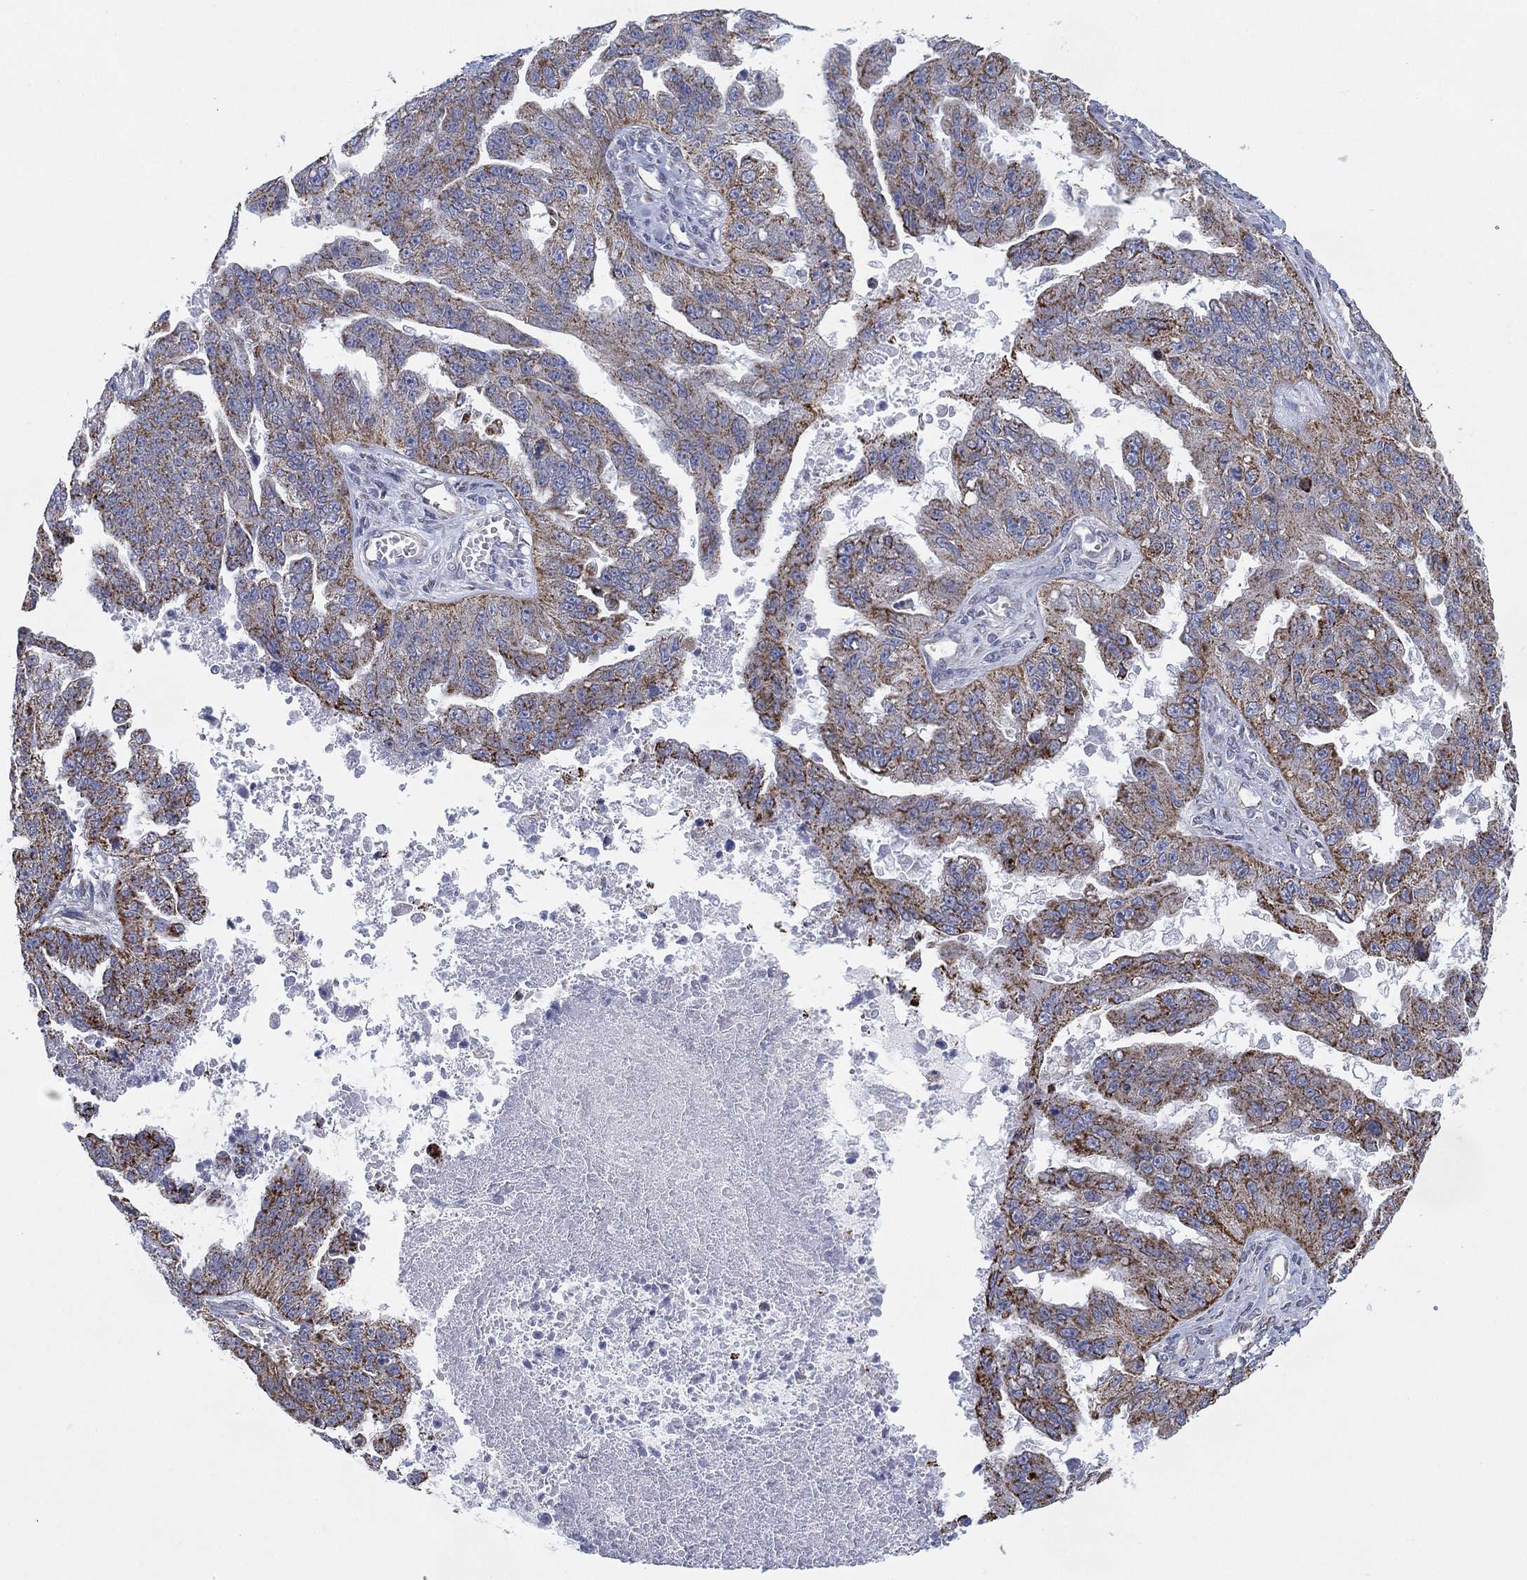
{"staining": {"intensity": "strong", "quantity": "<25%", "location": "cytoplasmic/membranous"}, "tissue": "ovarian cancer", "cell_type": "Tumor cells", "image_type": "cancer", "snomed": [{"axis": "morphology", "description": "Cystadenocarcinoma, serous, NOS"}, {"axis": "topography", "description": "Ovary"}], "caption": "Immunohistochemical staining of ovarian serous cystadenocarcinoma shows medium levels of strong cytoplasmic/membranous staining in about <25% of tumor cells.", "gene": "INA", "patient": {"sex": "female", "age": 58}}